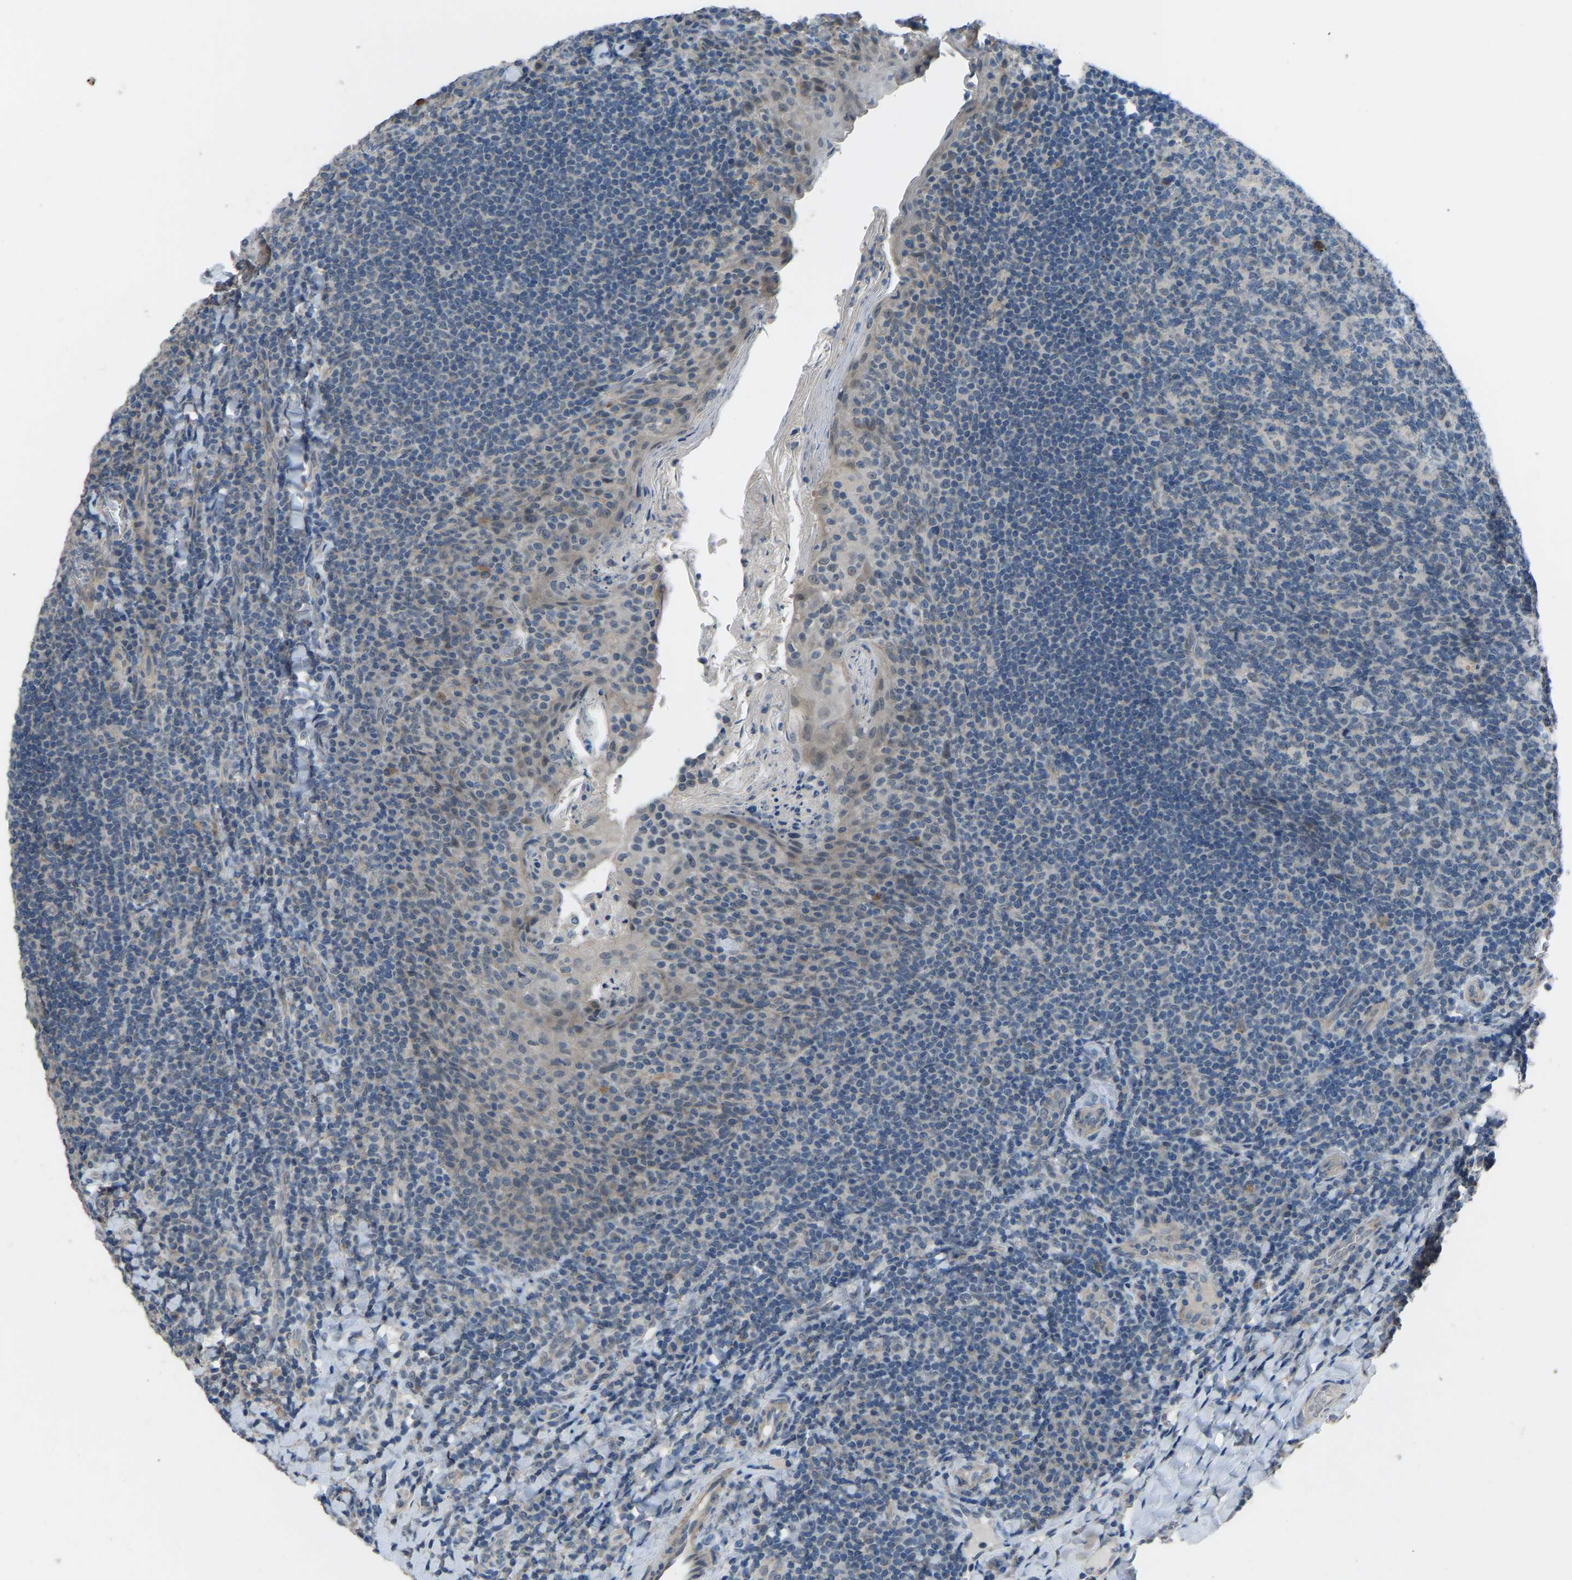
{"staining": {"intensity": "negative", "quantity": "none", "location": "none"}, "tissue": "tonsil", "cell_type": "Germinal center cells", "image_type": "normal", "snomed": [{"axis": "morphology", "description": "Normal tissue, NOS"}, {"axis": "topography", "description": "Tonsil"}], "caption": "IHC photomicrograph of benign tonsil: human tonsil stained with DAB demonstrates no significant protein expression in germinal center cells. Brightfield microscopy of IHC stained with DAB (3,3'-diaminobenzidine) (brown) and hematoxylin (blue), captured at high magnification.", "gene": "CDK2AP1", "patient": {"sex": "male", "age": 17}}